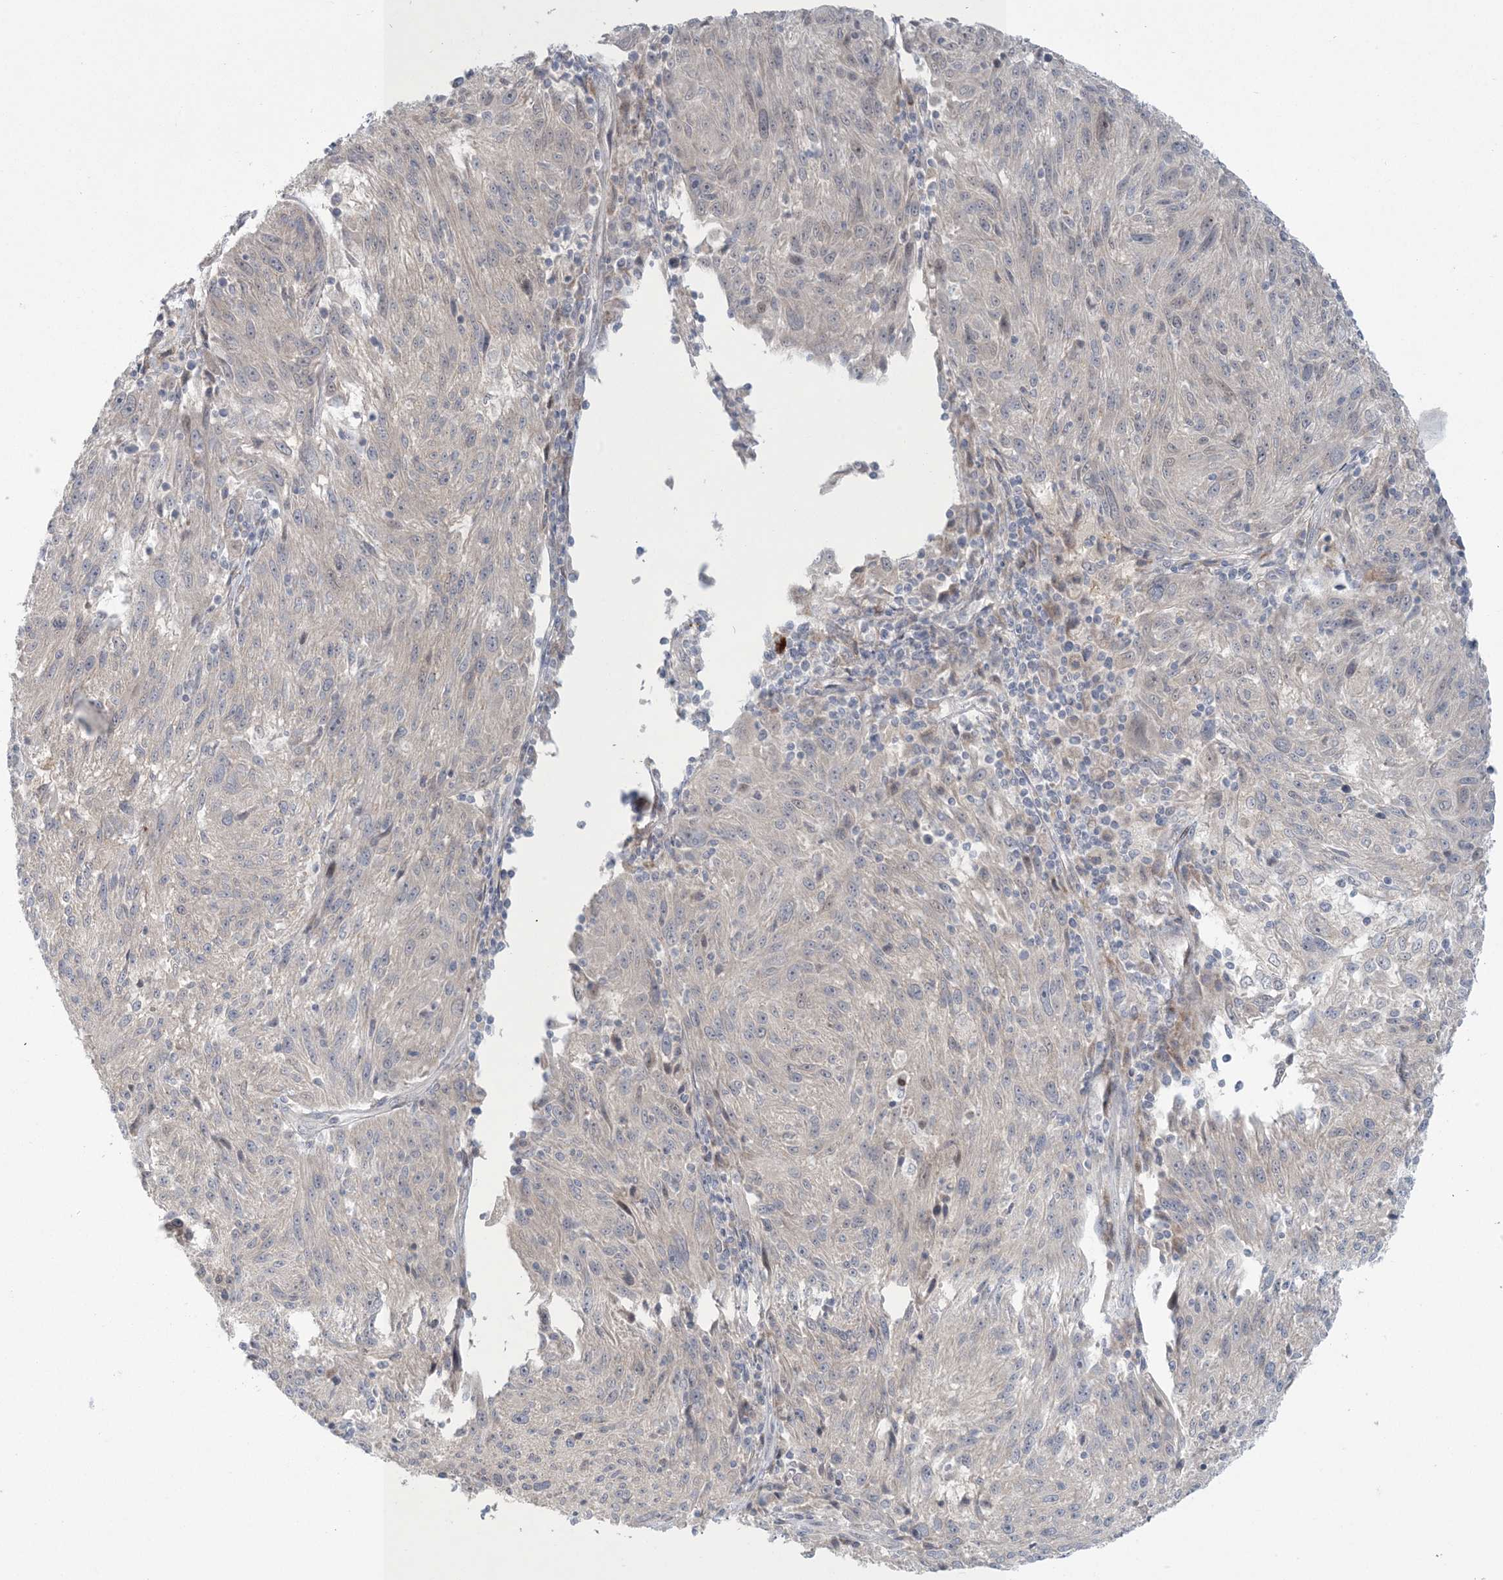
{"staining": {"intensity": "weak", "quantity": "<25%", "location": "cytoplasmic/membranous"}, "tissue": "melanoma", "cell_type": "Tumor cells", "image_type": "cancer", "snomed": [{"axis": "morphology", "description": "Malignant melanoma, NOS"}, {"axis": "topography", "description": "Skin"}], "caption": "This is an IHC photomicrograph of malignant melanoma. There is no staining in tumor cells.", "gene": "NRBP2", "patient": {"sex": "male", "age": 53}}